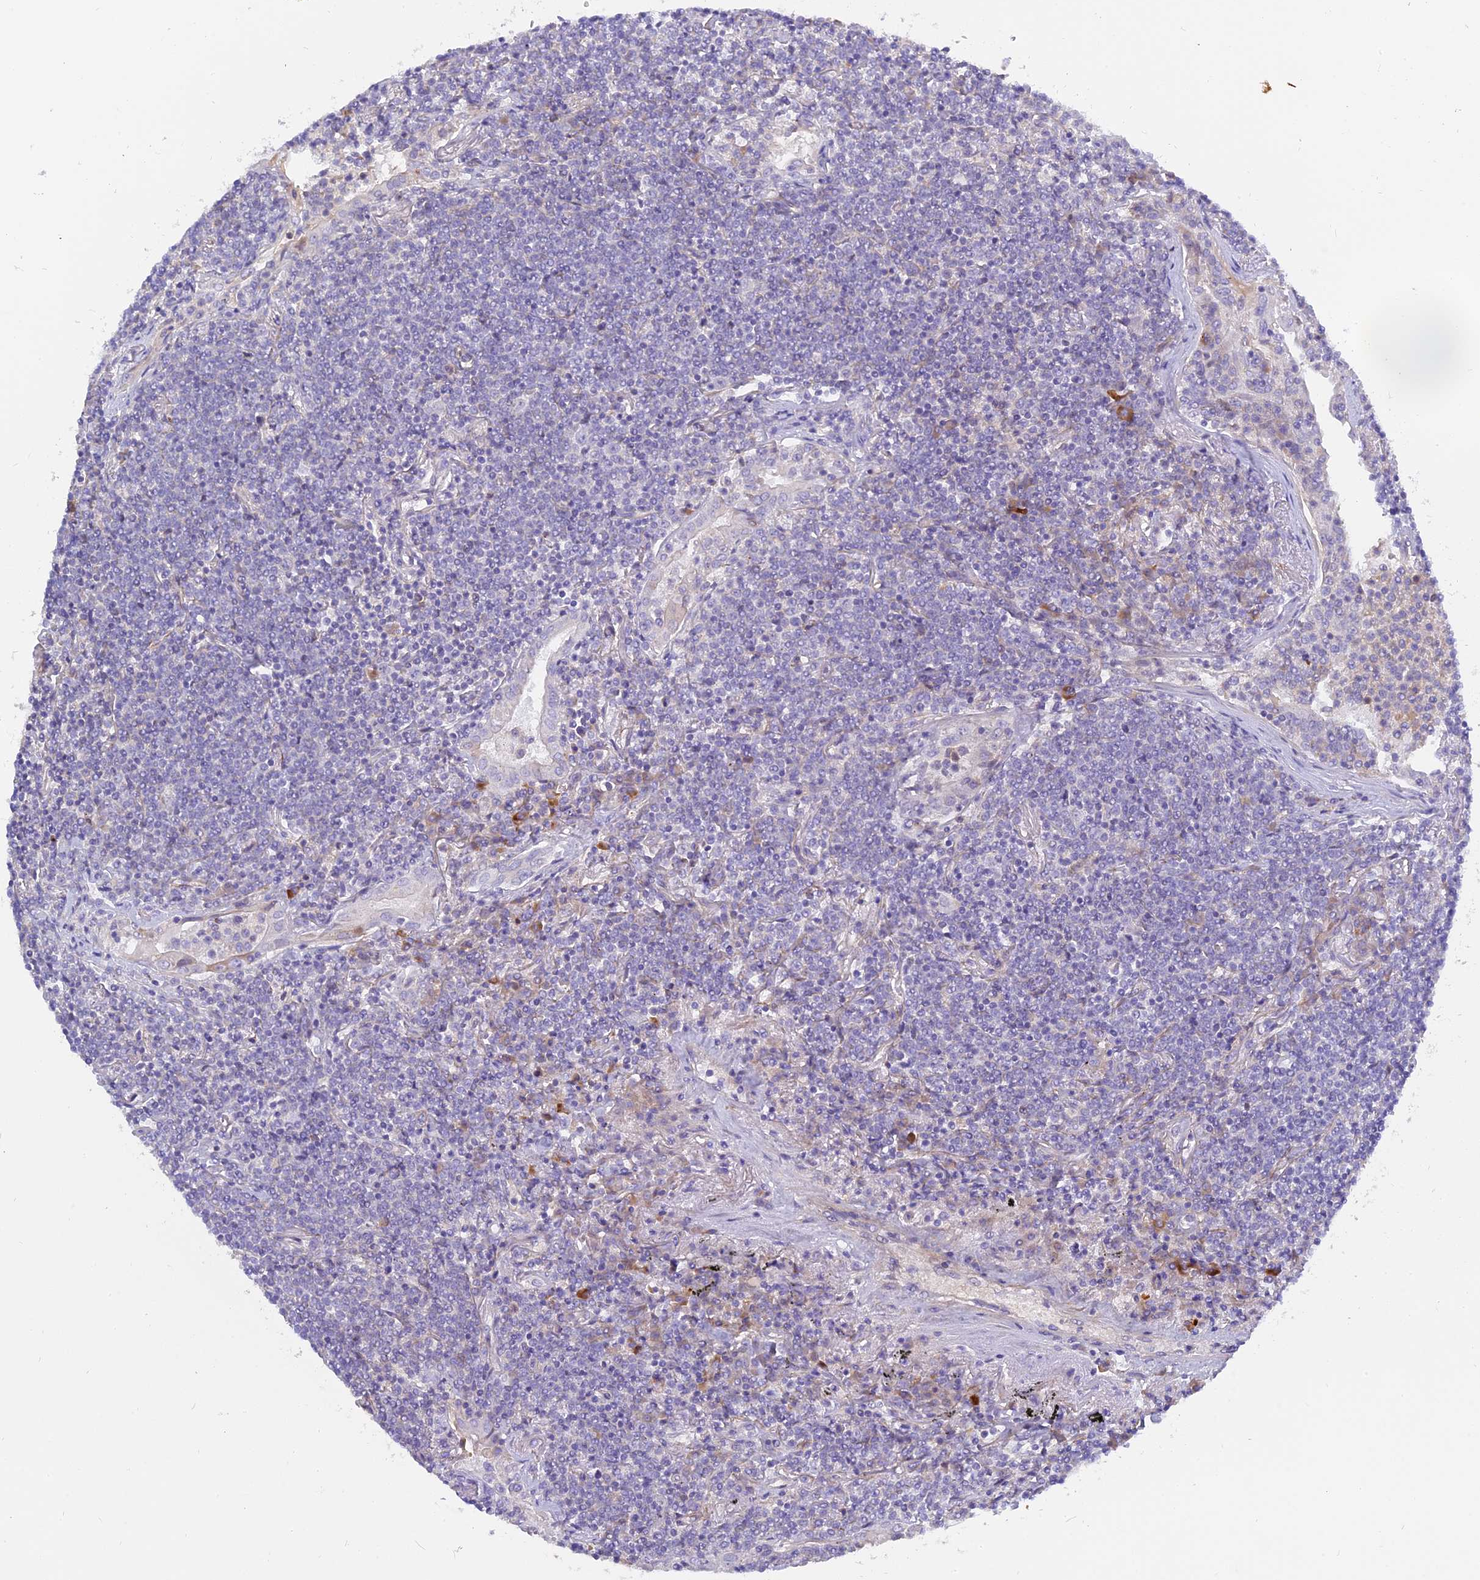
{"staining": {"intensity": "negative", "quantity": "none", "location": "none"}, "tissue": "lymphoma", "cell_type": "Tumor cells", "image_type": "cancer", "snomed": [{"axis": "morphology", "description": "Malignant lymphoma, non-Hodgkin's type, Low grade"}, {"axis": "topography", "description": "Lung"}], "caption": "This is an immunohistochemistry (IHC) micrograph of human malignant lymphoma, non-Hodgkin's type (low-grade). There is no staining in tumor cells.", "gene": "MBD3L1", "patient": {"sex": "female", "age": 71}}